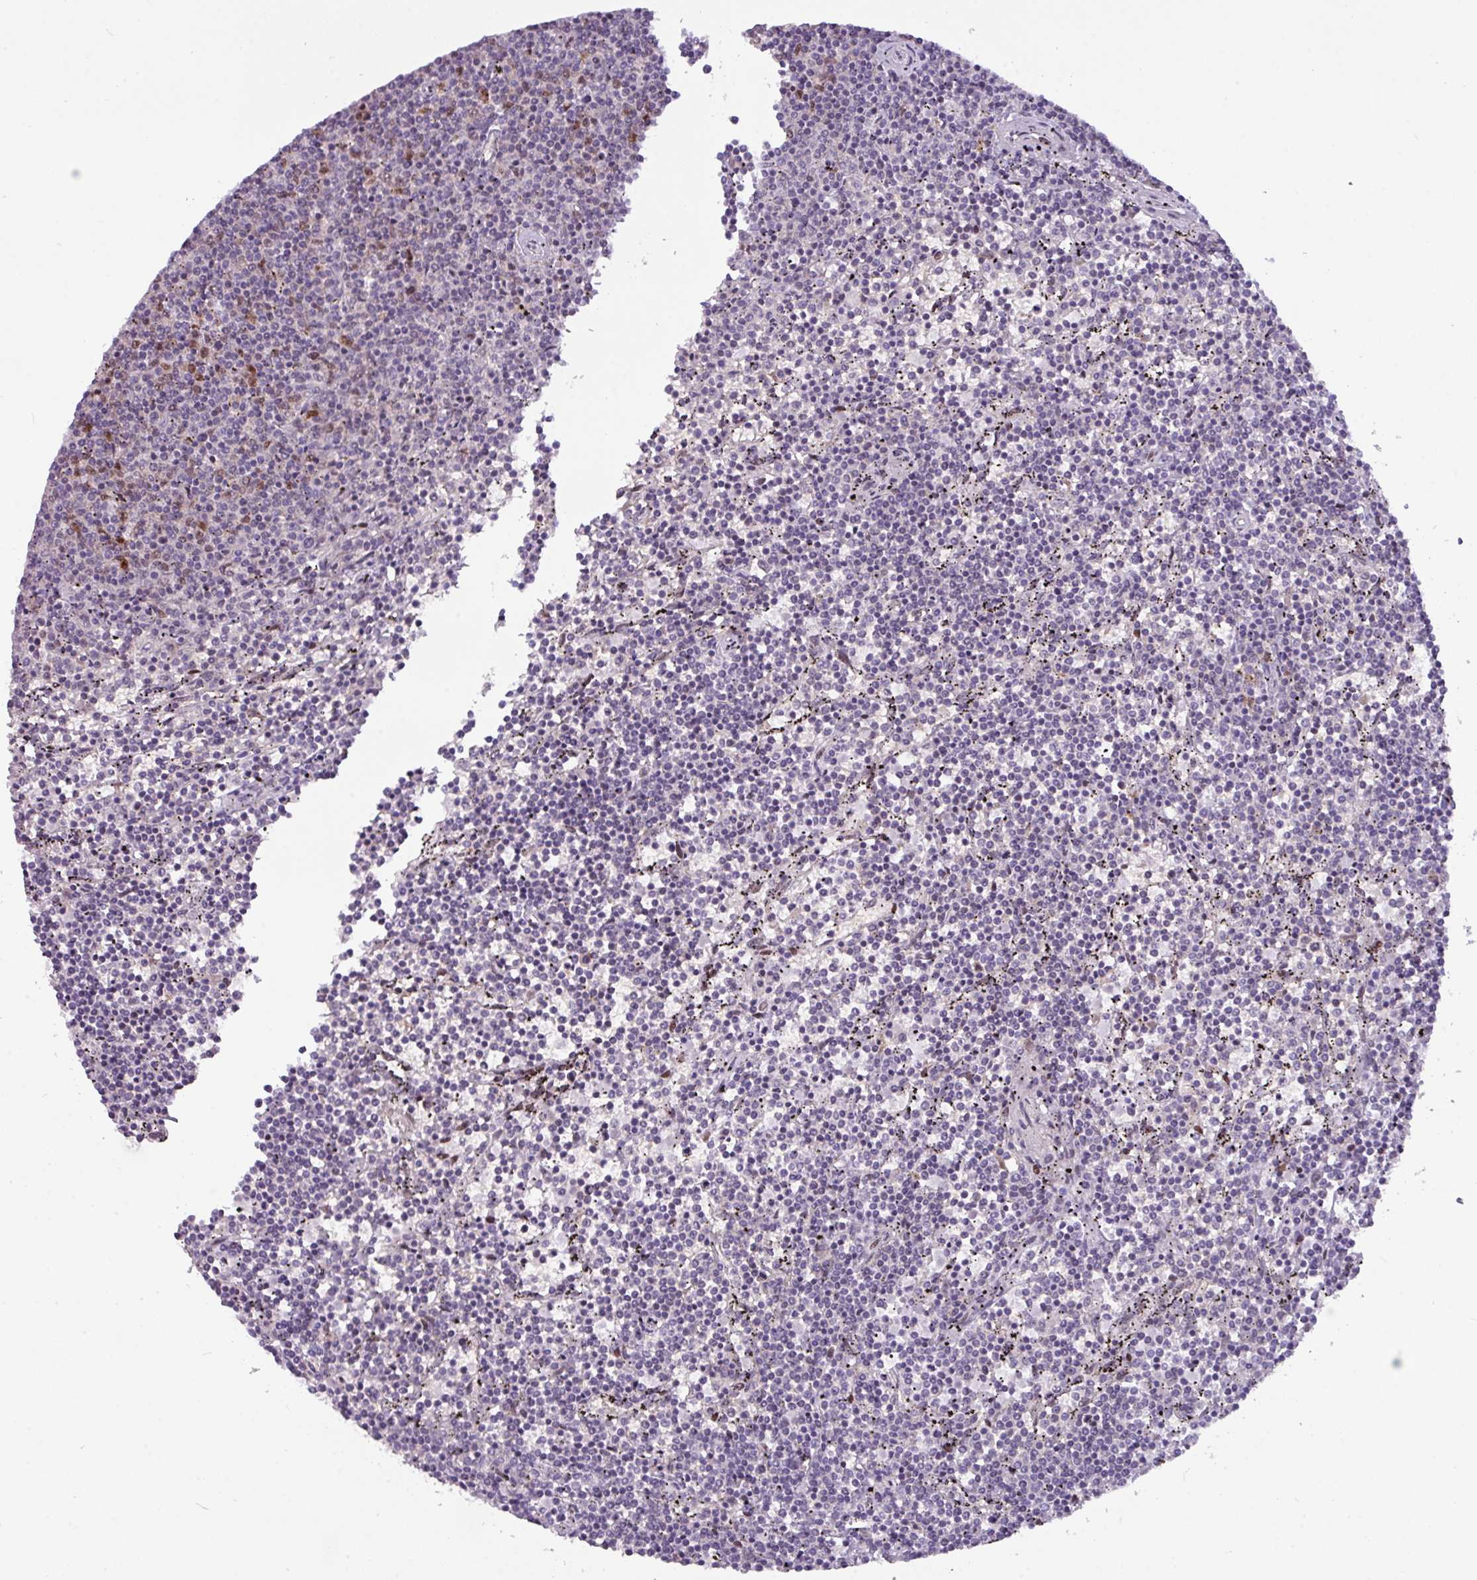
{"staining": {"intensity": "negative", "quantity": "none", "location": "none"}, "tissue": "lymphoma", "cell_type": "Tumor cells", "image_type": "cancer", "snomed": [{"axis": "morphology", "description": "Malignant lymphoma, non-Hodgkin's type, Low grade"}, {"axis": "topography", "description": "Spleen"}], "caption": "IHC of human lymphoma shows no staining in tumor cells.", "gene": "SLC66A2", "patient": {"sex": "female", "age": 50}}